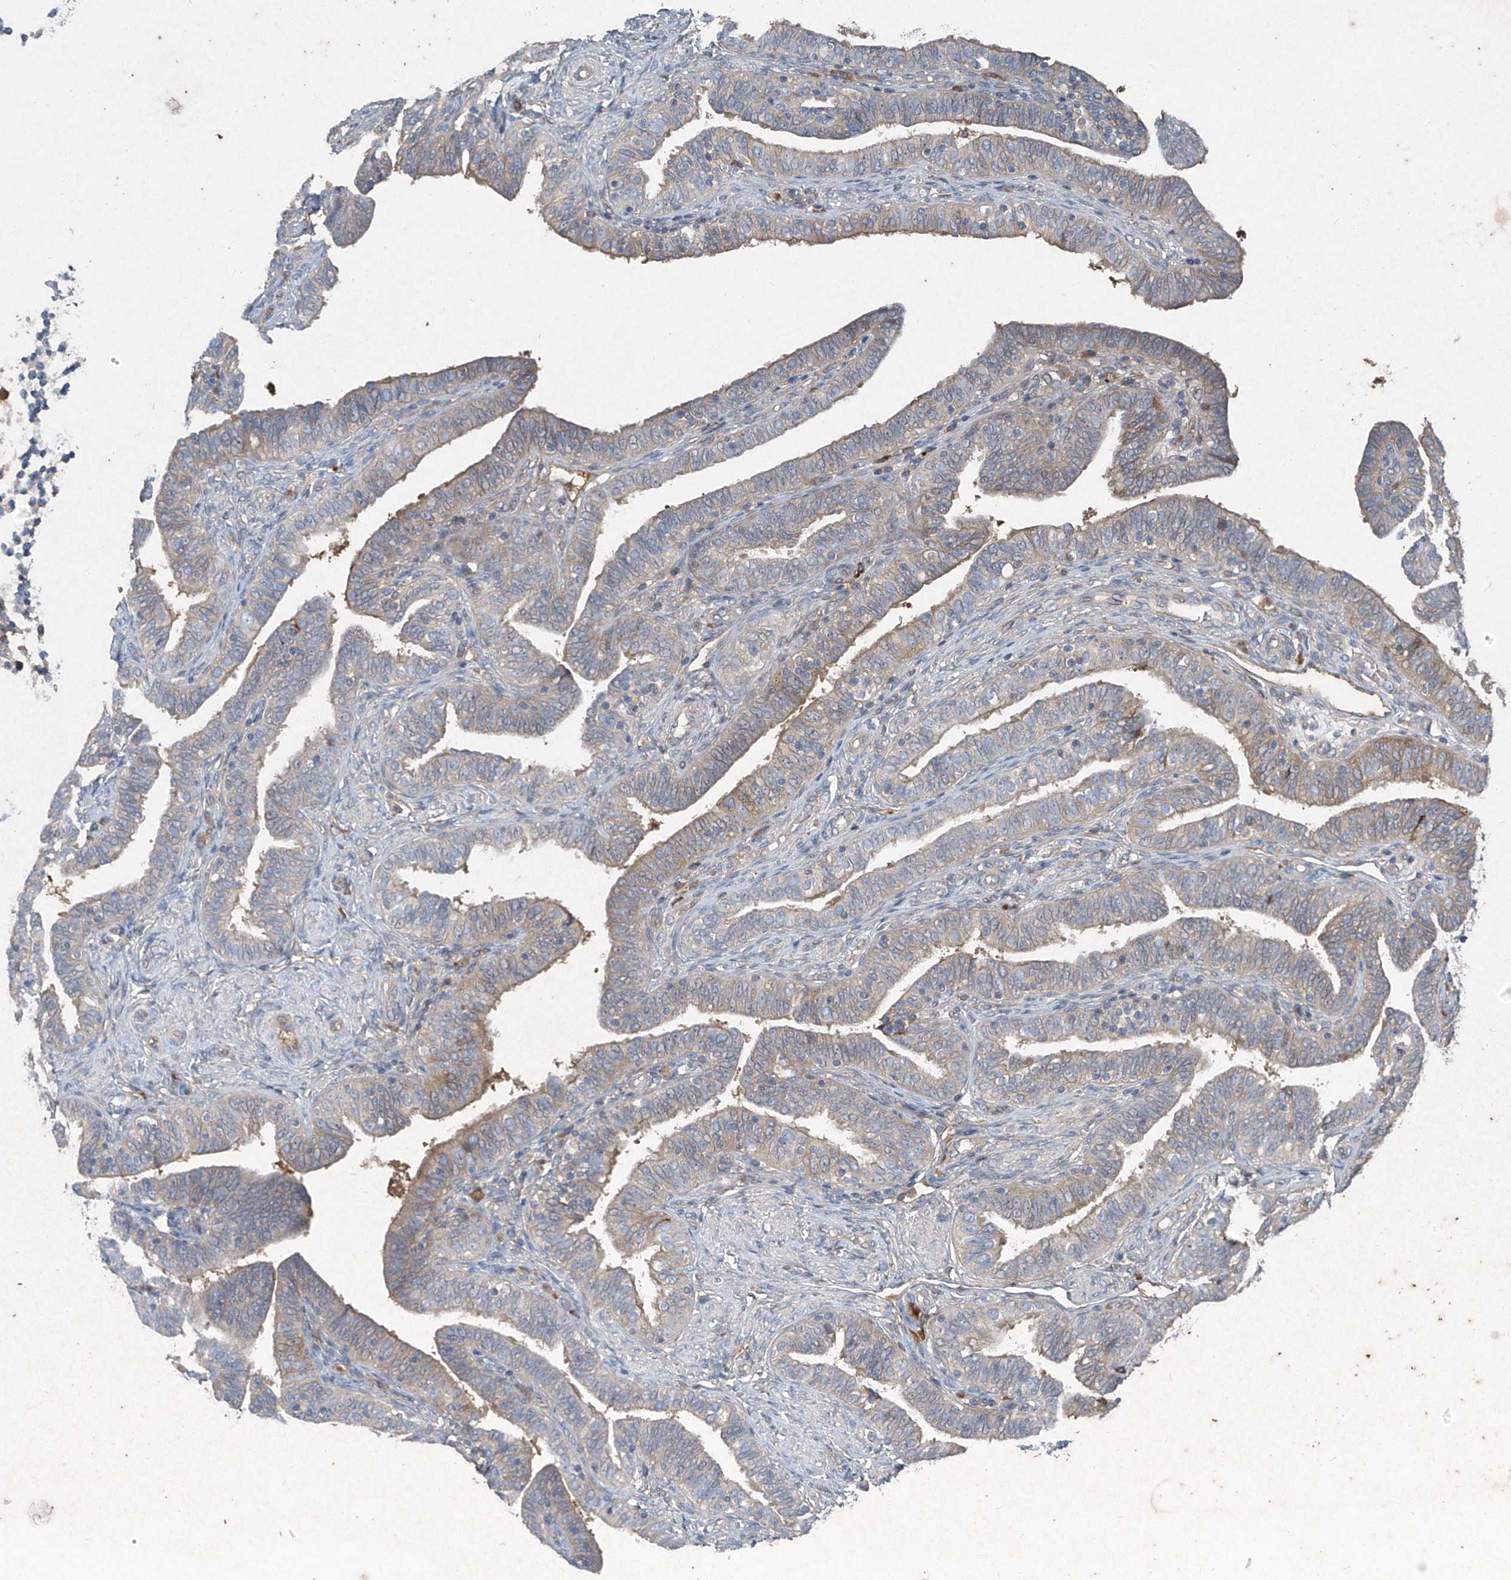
{"staining": {"intensity": "moderate", "quantity": "25%-75%", "location": "cytoplasmic/membranous"}, "tissue": "fallopian tube", "cell_type": "Glandular cells", "image_type": "normal", "snomed": [{"axis": "morphology", "description": "Normal tissue, NOS"}, {"axis": "topography", "description": "Fallopian tube"}], "caption": "Protein expression analysis of unremarkable fallopian tube displays moderate cytoplasmic/membranous staining in about 25%-75% of glandular cells.", "gene": "FOXRED2", "patient": {"sex": "female", "age": 39}}